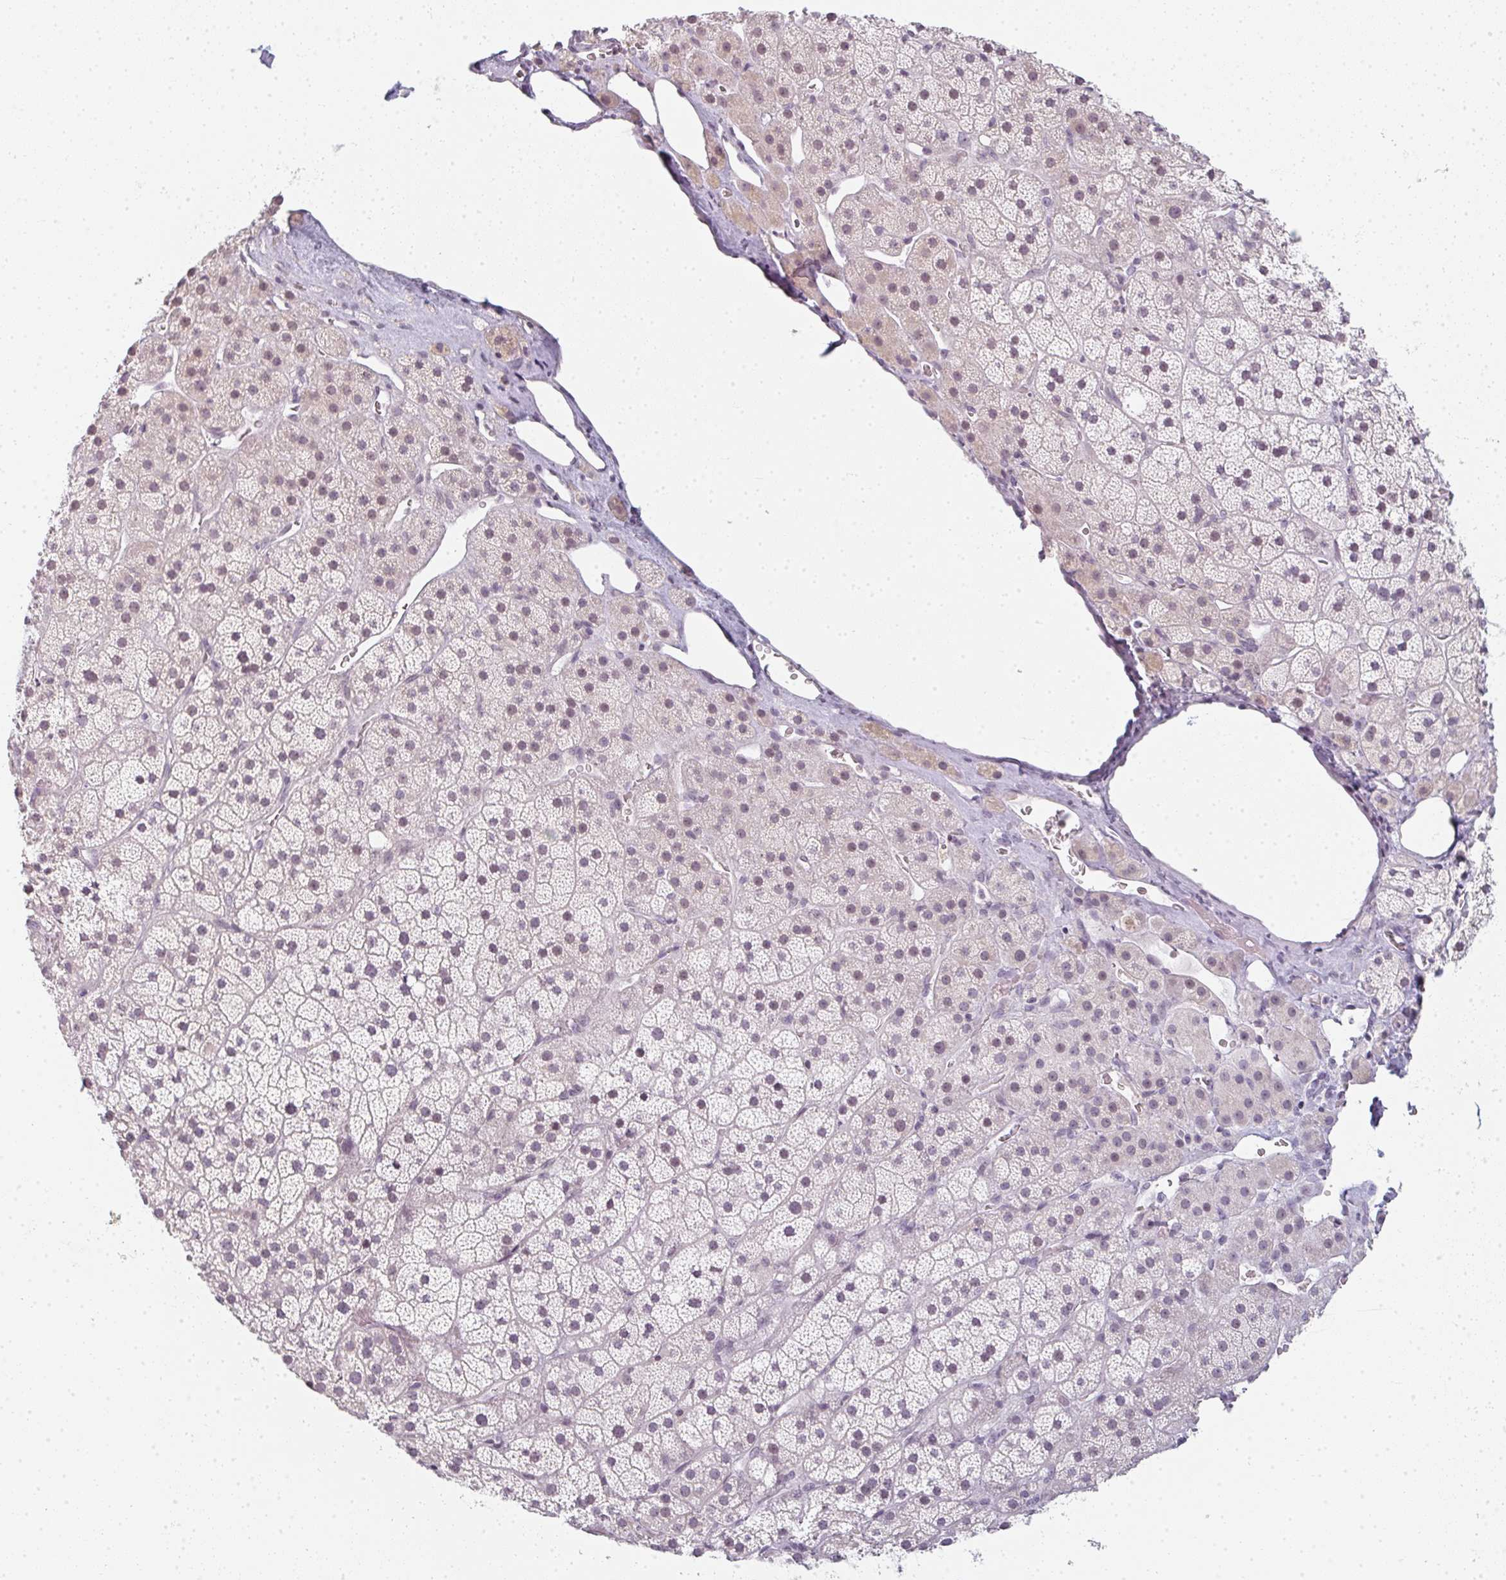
{"staining": {"intensity": "weak", "quantity": "25%-75%", "location": "nuclear"}, "tissue": "adrenal gland", "cell_type": "Glandular cells", "image_type": "normal", "snomed": [{"axis": "morphology", "description": "Normal tissue, NOS"}, {"axis": "topography", "description": "Adrenal gland"}], "caption": "Glandular cells show weak nuclear positivity in approximately 25%-75% of cells in normal adrenal gland. The staining was performed using DAB (3,3'-diaminobenzidine) to visualize the protein expression in brown, while the nuclei were stained in blue with hematoxylin (Magnification: 20x).", "gene": "RBBP6", "patient": {"sex": "male", "age": 57}}